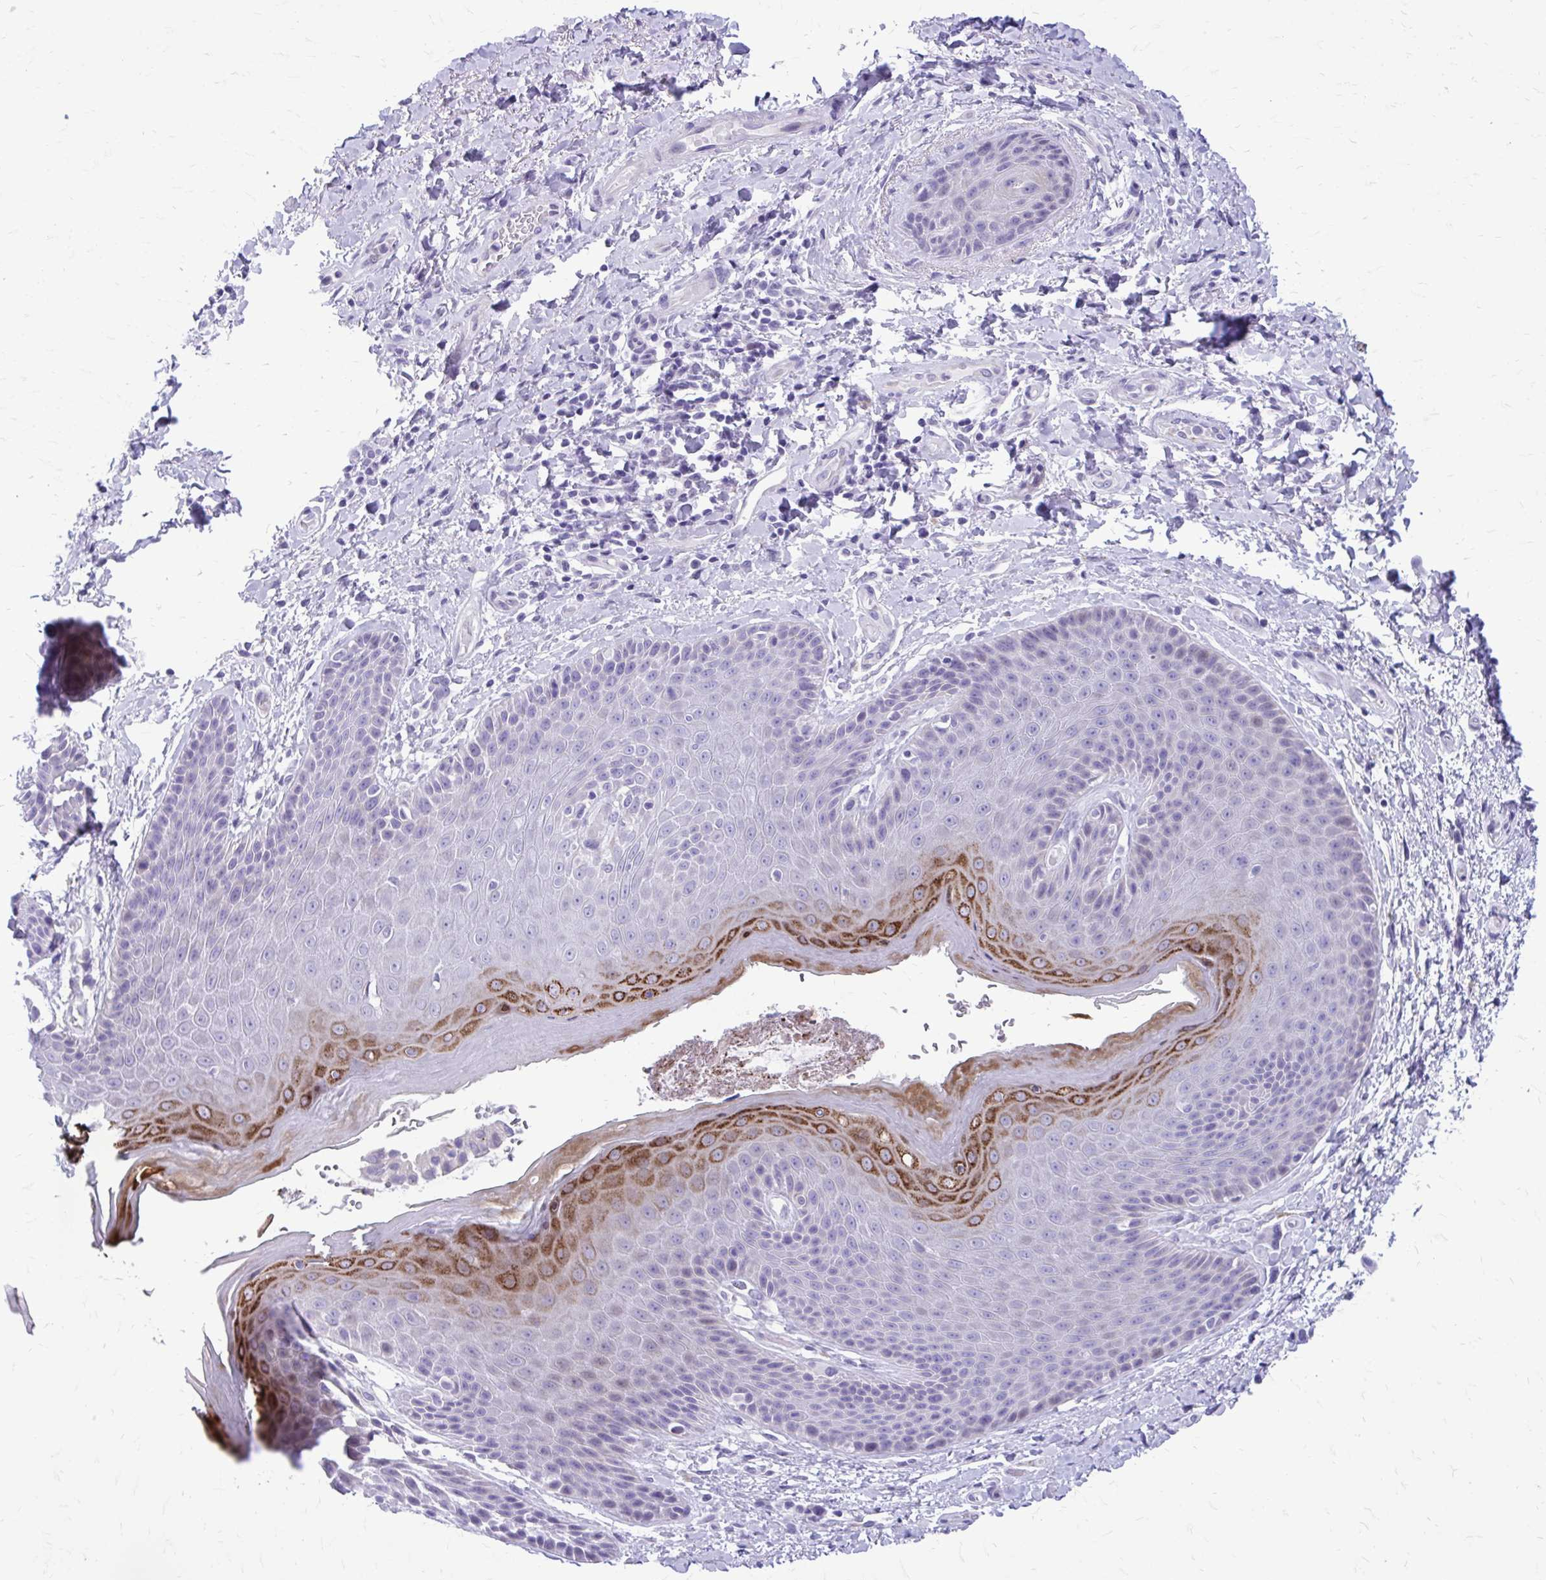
{"staining": {"intensity": "strong", "quantity": "<25%", "location": "cytoplasmic/membranous"}, "tissue": "skin", "cell_type": "Epidermal cells", "image_type": "normal", "snomed": [{"axis": "morphology", "description": "Normal tissue, NOS"}, {"axis": "topography", "description": "Anal"}, {"axis": "topography", "description": "Peripheral nerve tissue"}], "caption": "Immunohistochemistry image of unremarkable skin: skin stained using immunohistochemistry demonstrates medium levels of strong protein expression localized specifically in the cytoplasmic/membranous of epidermal cells, appearing as a cytoplasmic/membranous brown color.", "gene": "LCN15", "patient": {"sex": "male", "age": 51}}